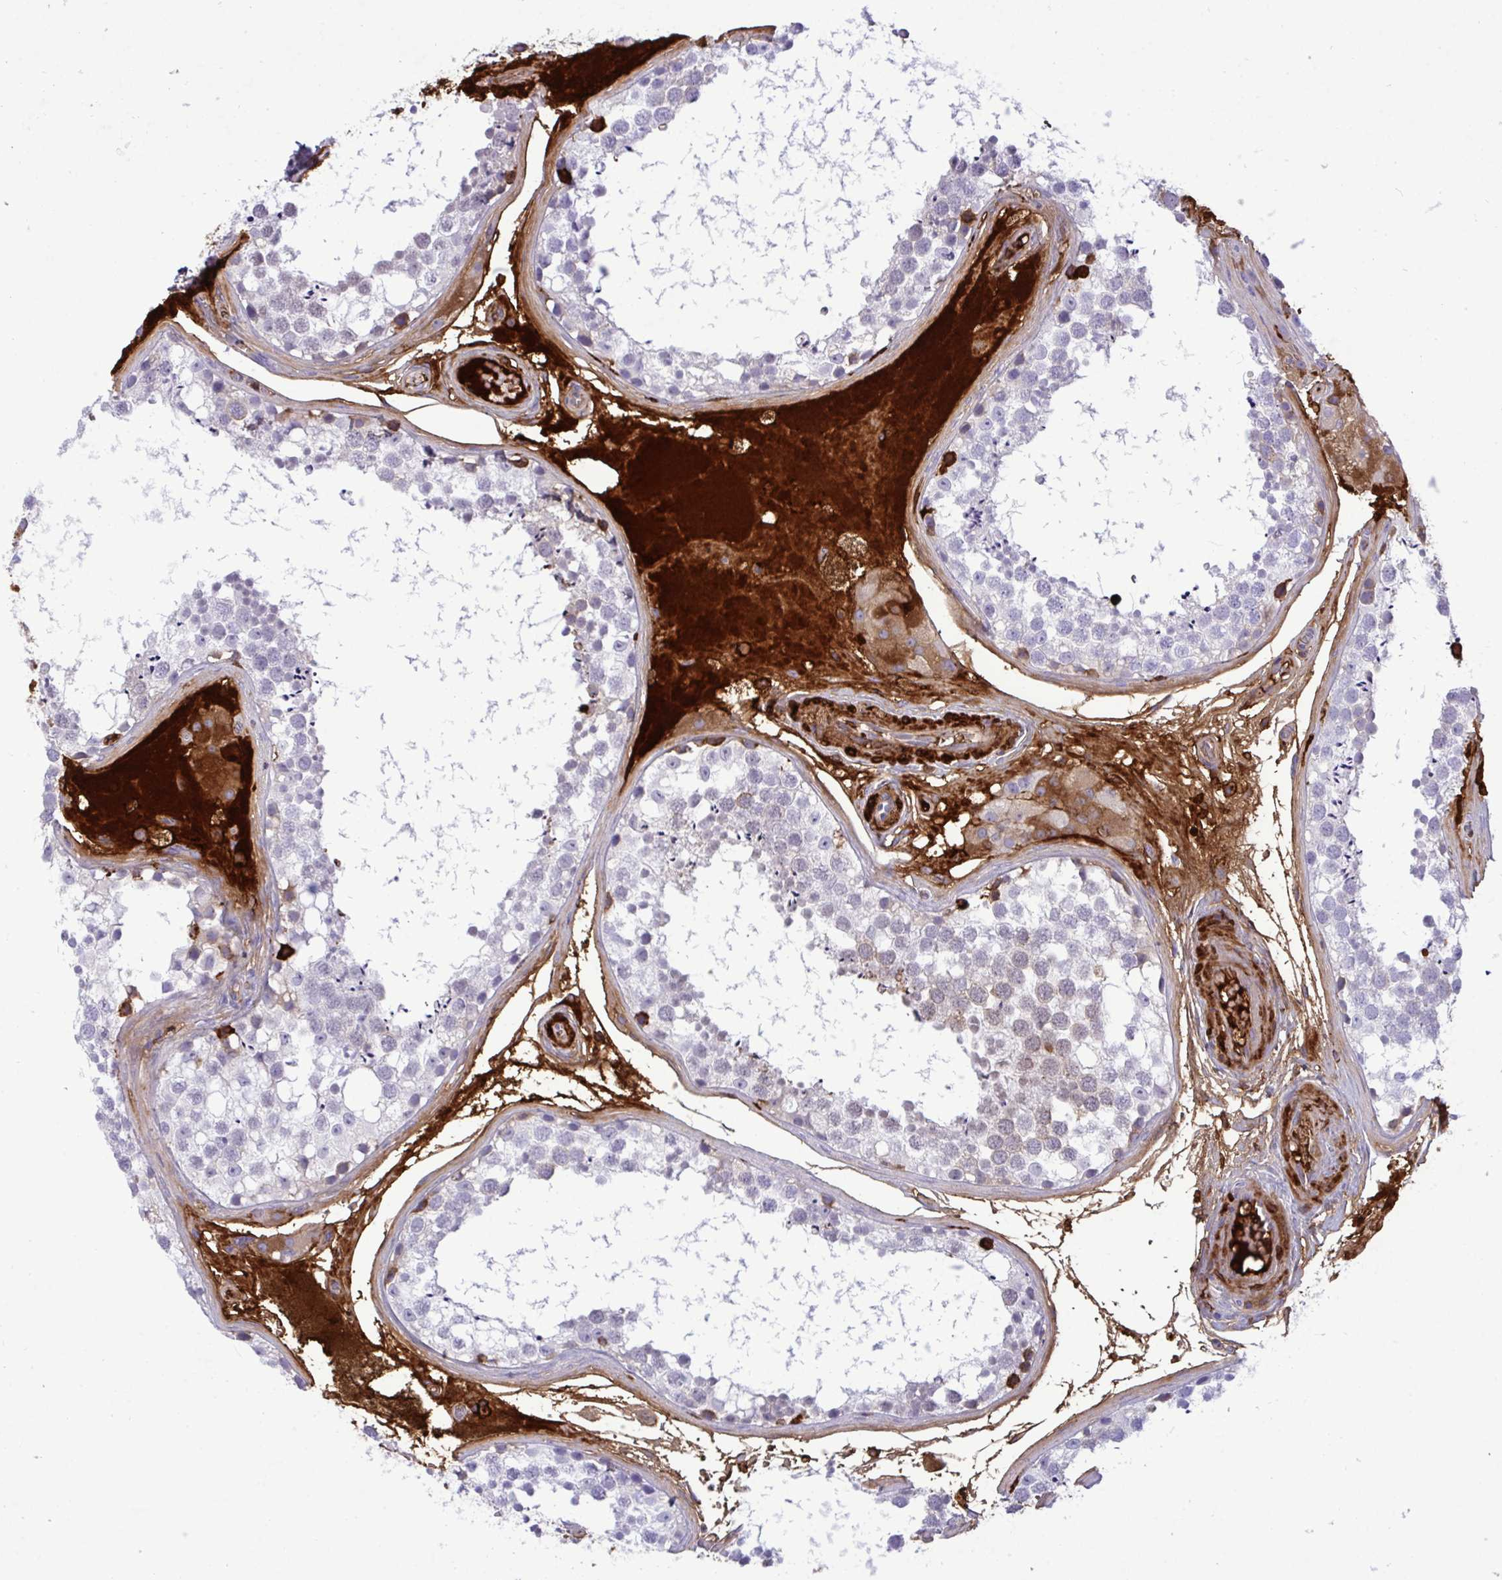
{"staining": {"intensity": "strong", "quantity": "<25%", "location": "cytoplasmic/membranous"}, "tissue": "testis", "cell_type": "Cells in seminiferous ducts", "image_type": "normal", "snomed": [{"axis": "morphology", "description": "Normal tissue, NOS"}, {"axis": "morphology", "description": "Seminoma, NOS"}, {"axis": "topography", "description": "Testis"}], "caption": "Benign testis was stained to show a protein in brown. There is medium levels of strong cytoplasmic/membranous staining in approximately <25% of cells in seminiferous ducts. (DAB = brown stain, brightfield microscopy at high magnification).", "gene": "F2", "patient": {"sex": "male", "age": 65}}